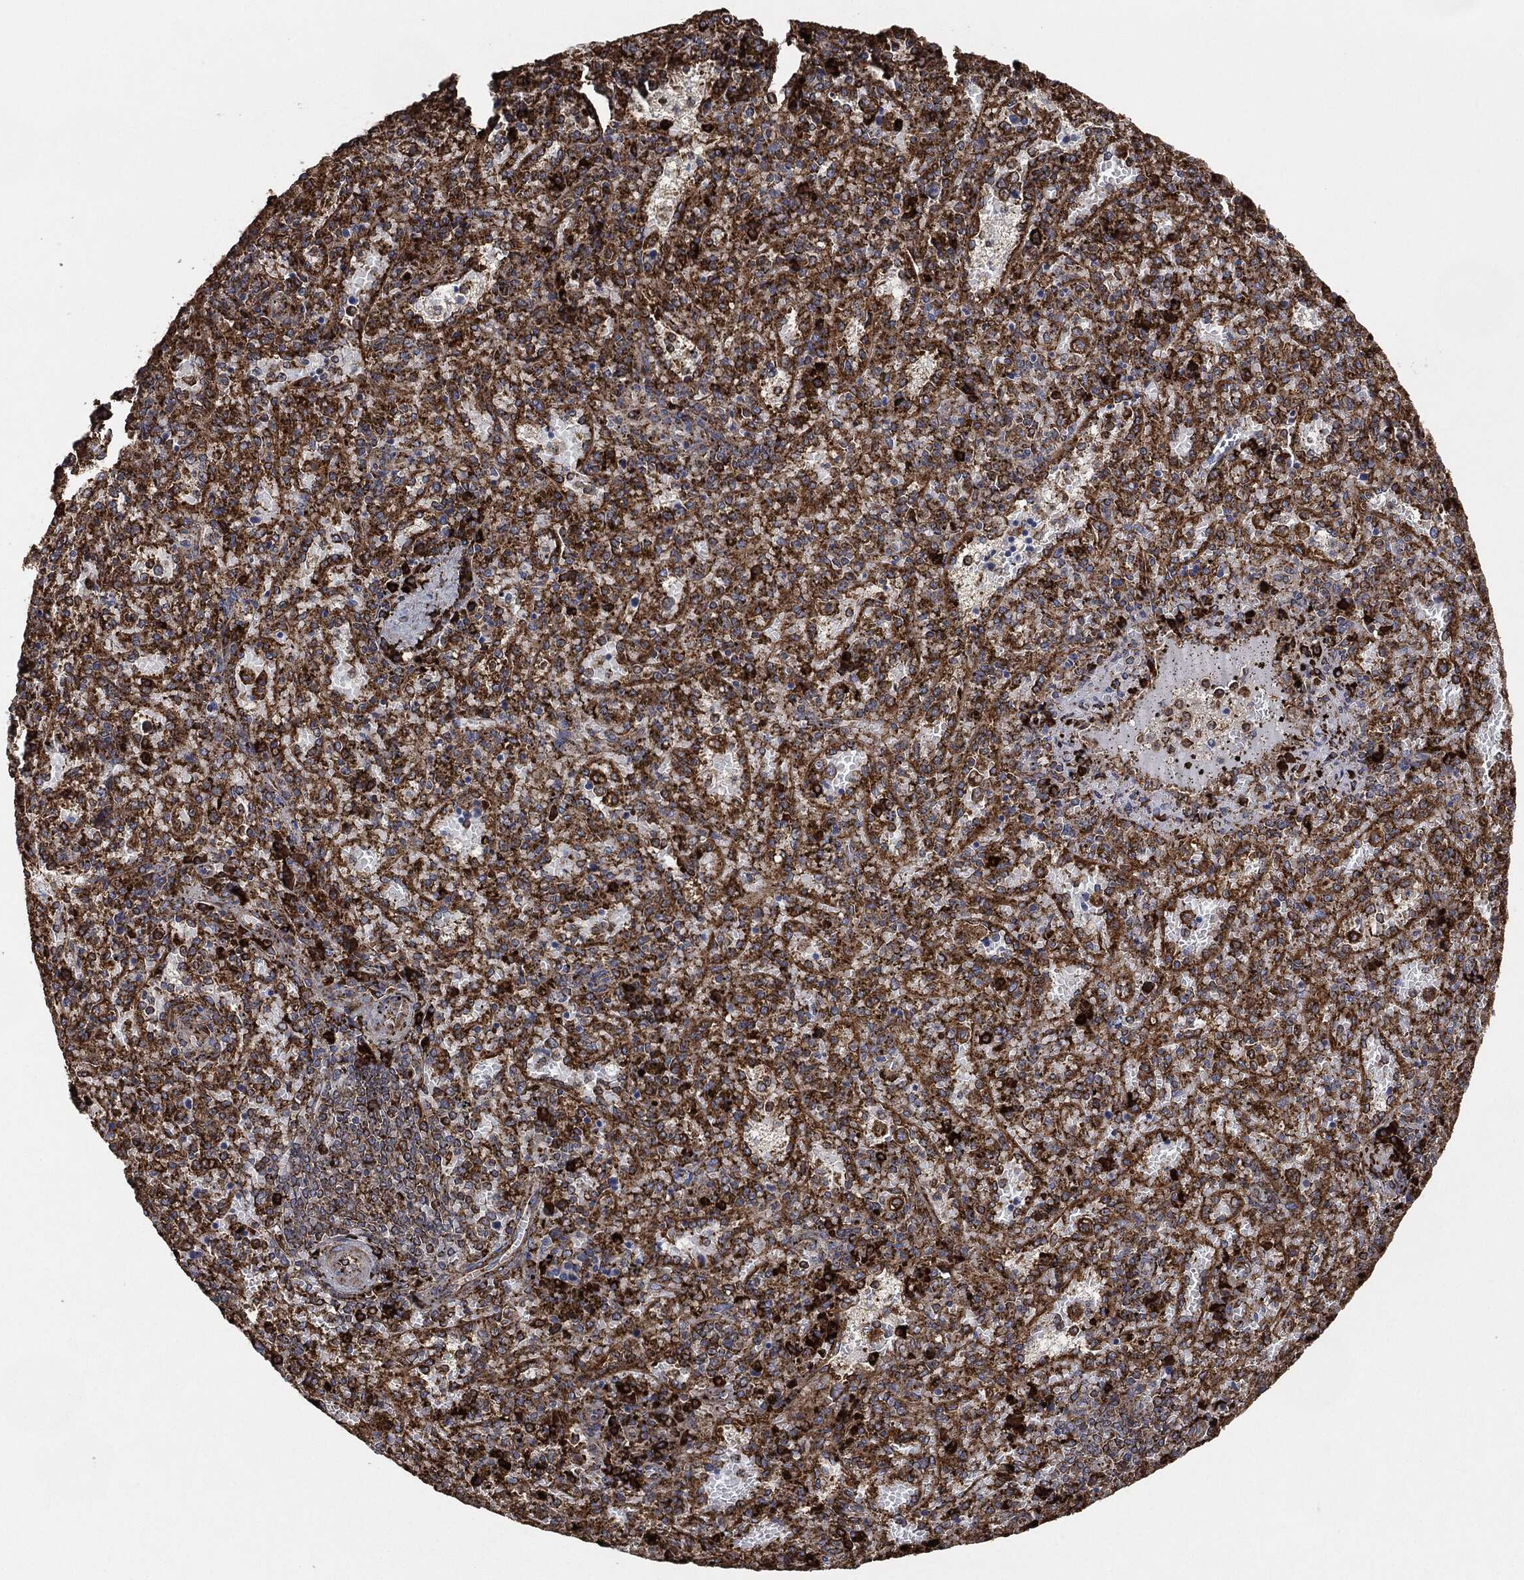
{"staining": {"intensity": "moderate", "quantity": ">75%", "location": "cytoplasmic/membranous"}, "tissue": "spleen", "cell_type": "Cells in red pulp", "image_type": "normal", "snomed": [{"axis": "morphology", "description": "Normal tissue, NOS"}, {"axis": "topography", "description": "Spleen"}], "caption": "The histopathology image displays staining of normal spleen, revealing moderate cytoplasmic/membranous protein positivity (brown color) within cells in red pulp.", "gene": "AMFR", "patient": {"sex": "female", "age": 50}}